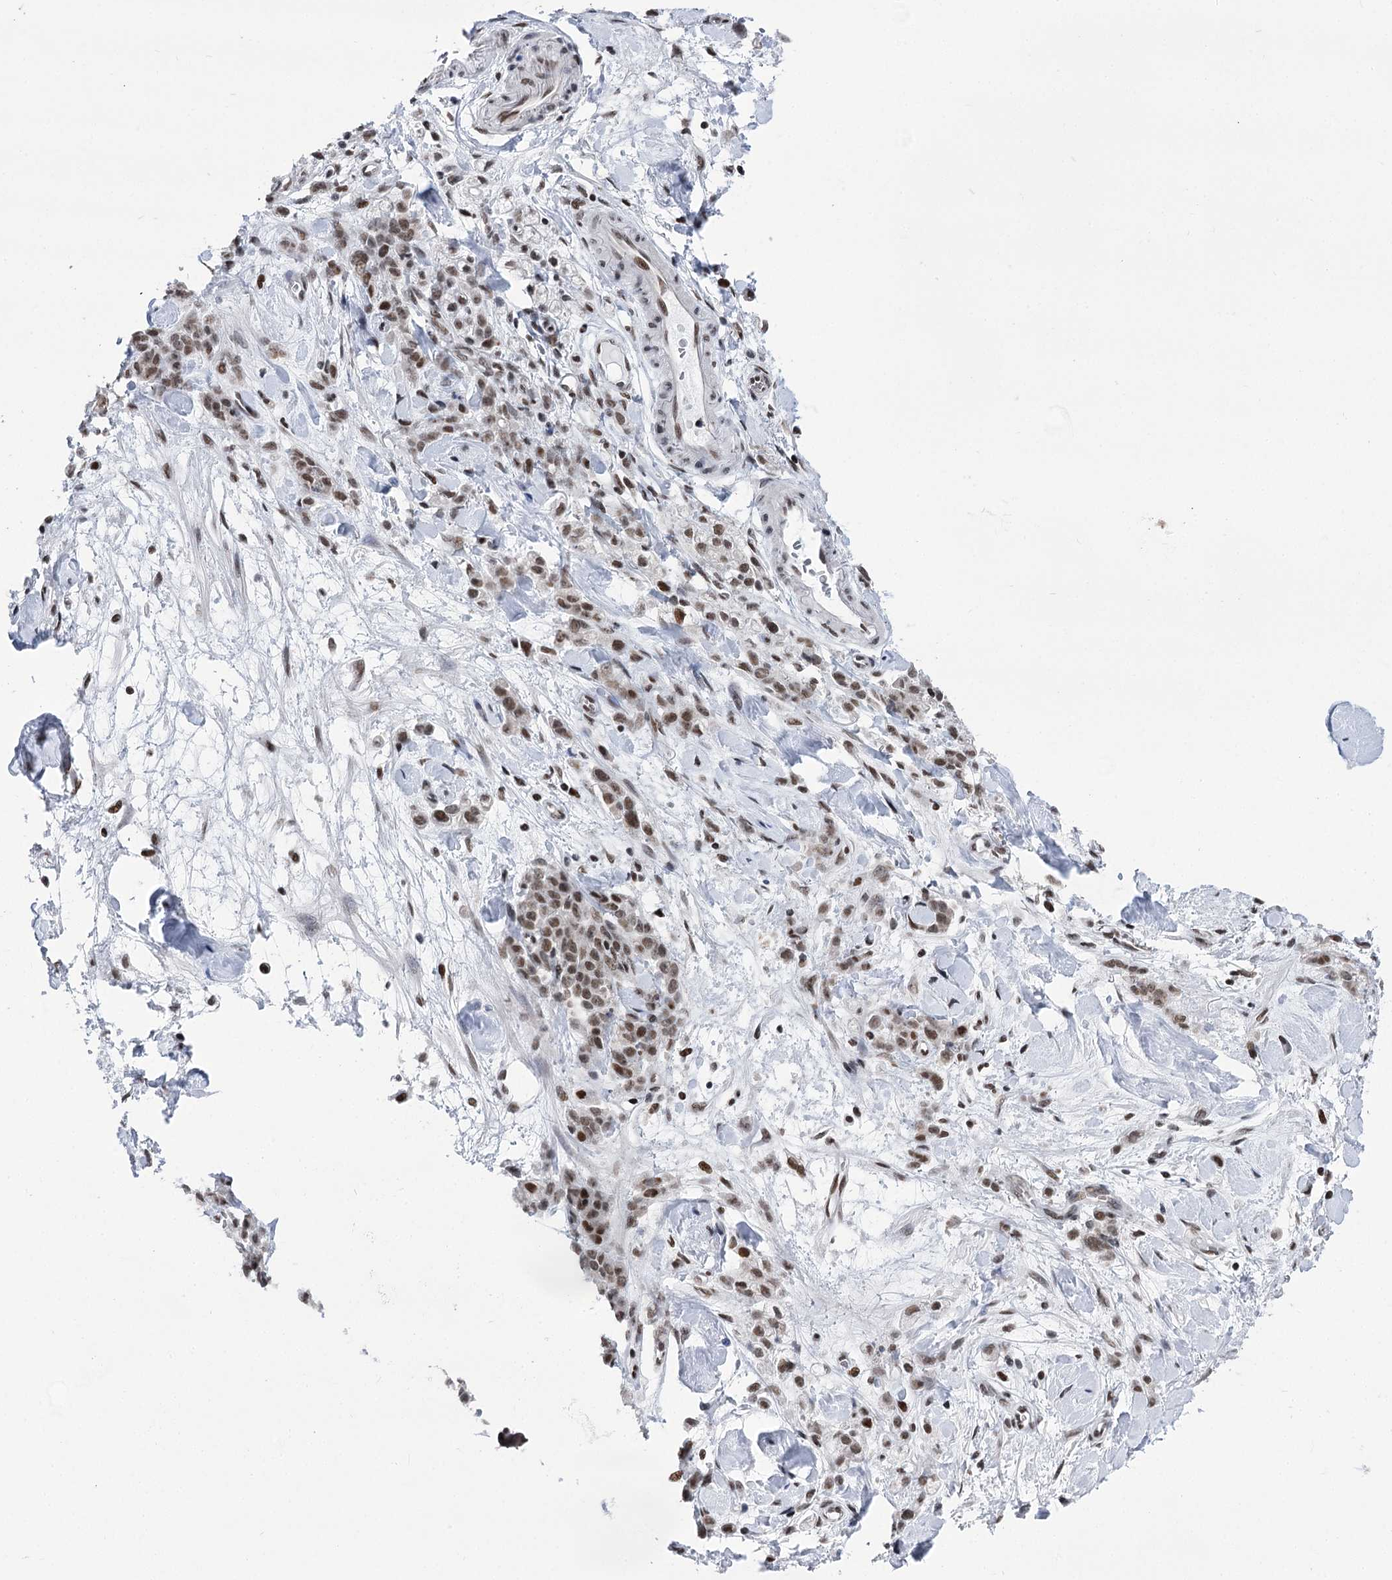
{"staining": {"intensity": "moderate", "quantity": ">75%", "location": "nuclear"}, "tissue": "stomach cancer", "cell_type": "Tumor cells", "image_type": "cancer", "snomed": [{"axis": "morphology", "description": "Normal tissue, NOS"}, {"axis": "morphology", "description": "Adenocarcinoma, NOS"}, {"axis": "topography", "description": "Stomach"}], "caption": "This is a photomicrograph of immunohistochemistry staining of stomach cancer (adenocarcinoma), which shows moderate staining in the nuclear of tumor cells.", "gene": "POU4F3", "patient": {"sex": "male", "age": 82}}